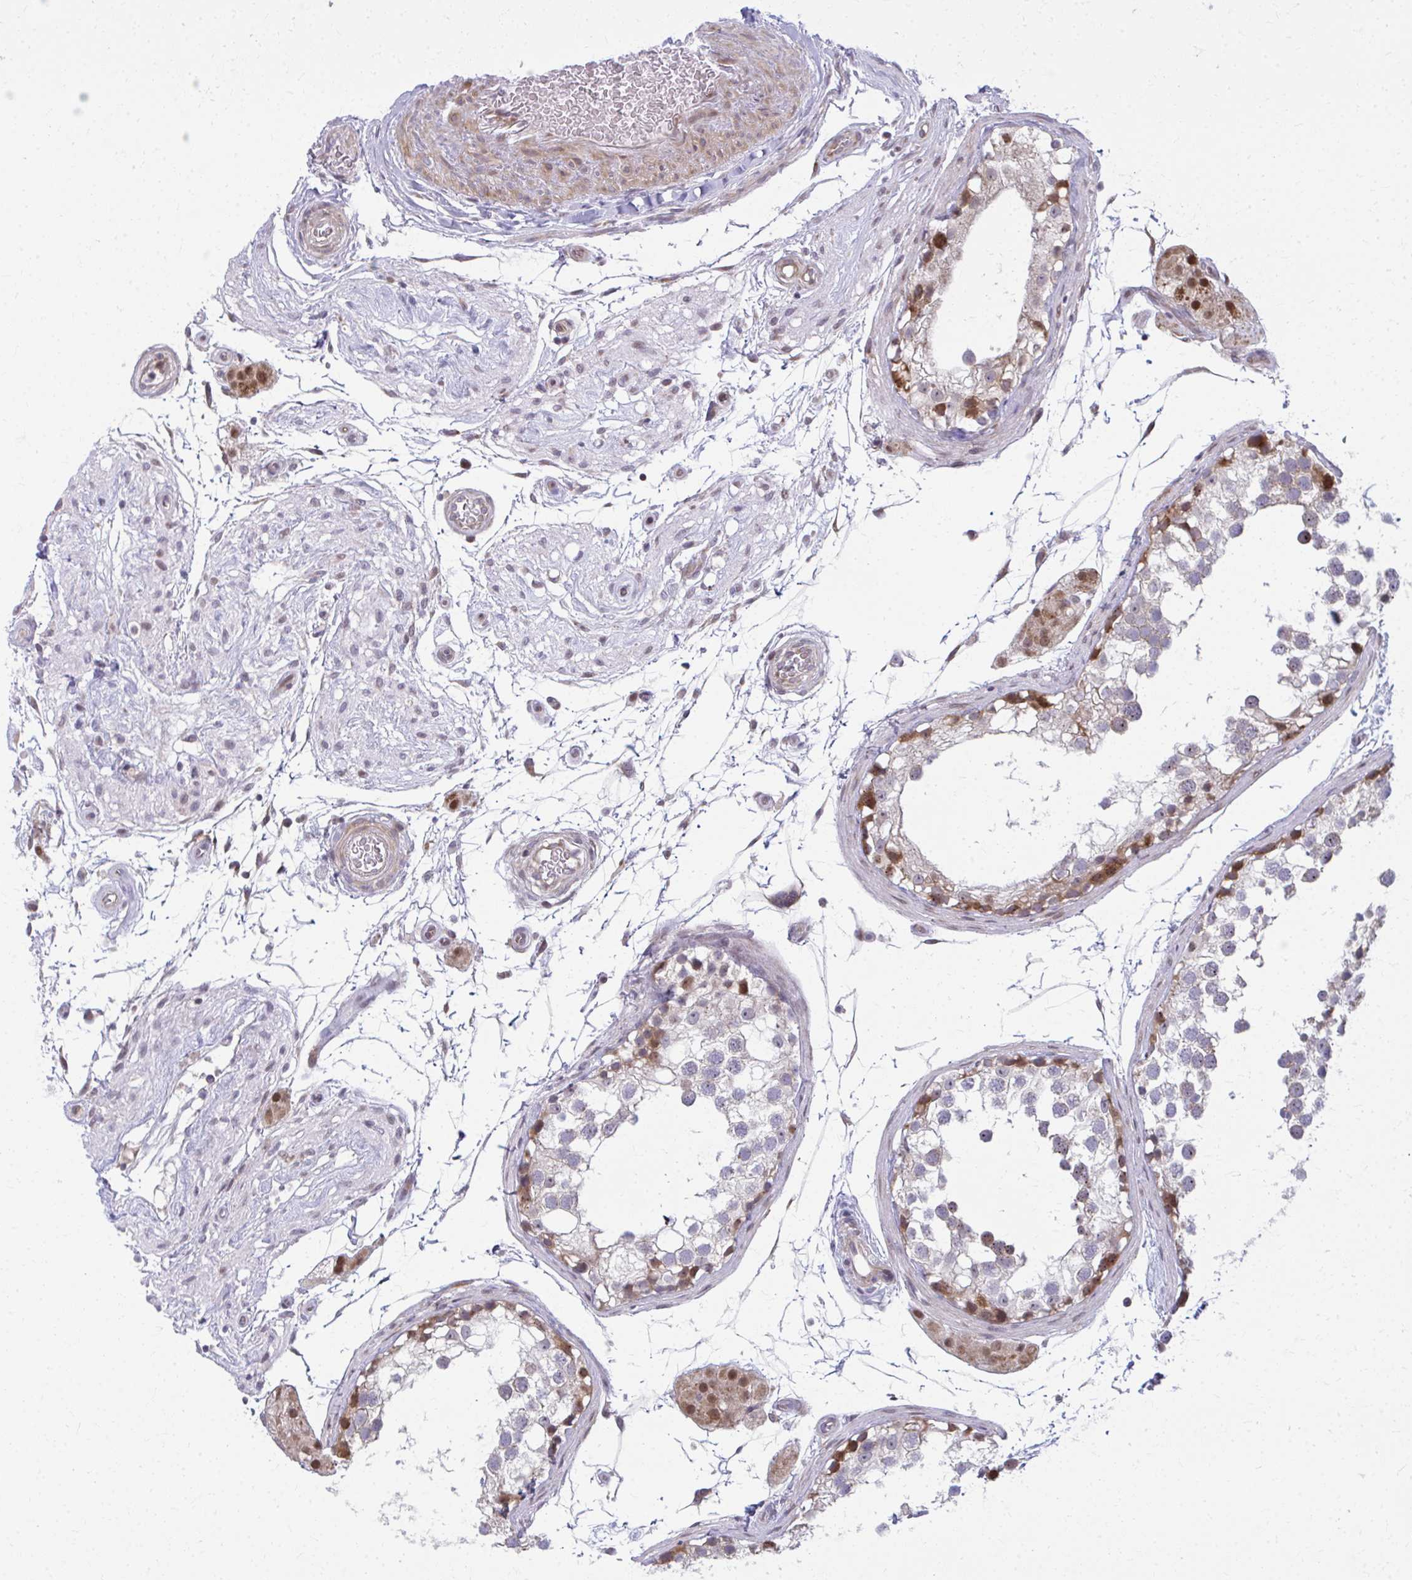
{"staining": {"intensity": "moderate", "quantity": "<25%", "location": "cytoplasmic/membranous,nuclear"}, "tissue": "testis", "cell_type": "Cells in seminiferous ducts", "image_type": "normal", "snomed": [{"axis": "morphology", "description": "Normal tissue, NOS"}, {"axis": "morphology", "description": "Seminoma, NOS"}, {"axis": "topography", "description": "Testis"}], "caption": "Immunohistochemistry staining of unremarkable testis, which shows low levels of moderate cytoplasmic/membranous,nuclear staining in about <25% of cells in seminiferous ducts indicating moderate cytoplasmic/membranous,nuclear protein staining. The staining was performed using DAB (3,3'-diaminobenzidine) (brown) for protein detection and nuclei were counterstained in hematoxylin (blue).", "gene": "MAF1", "patient": {"sex": "male", "age": 65}}